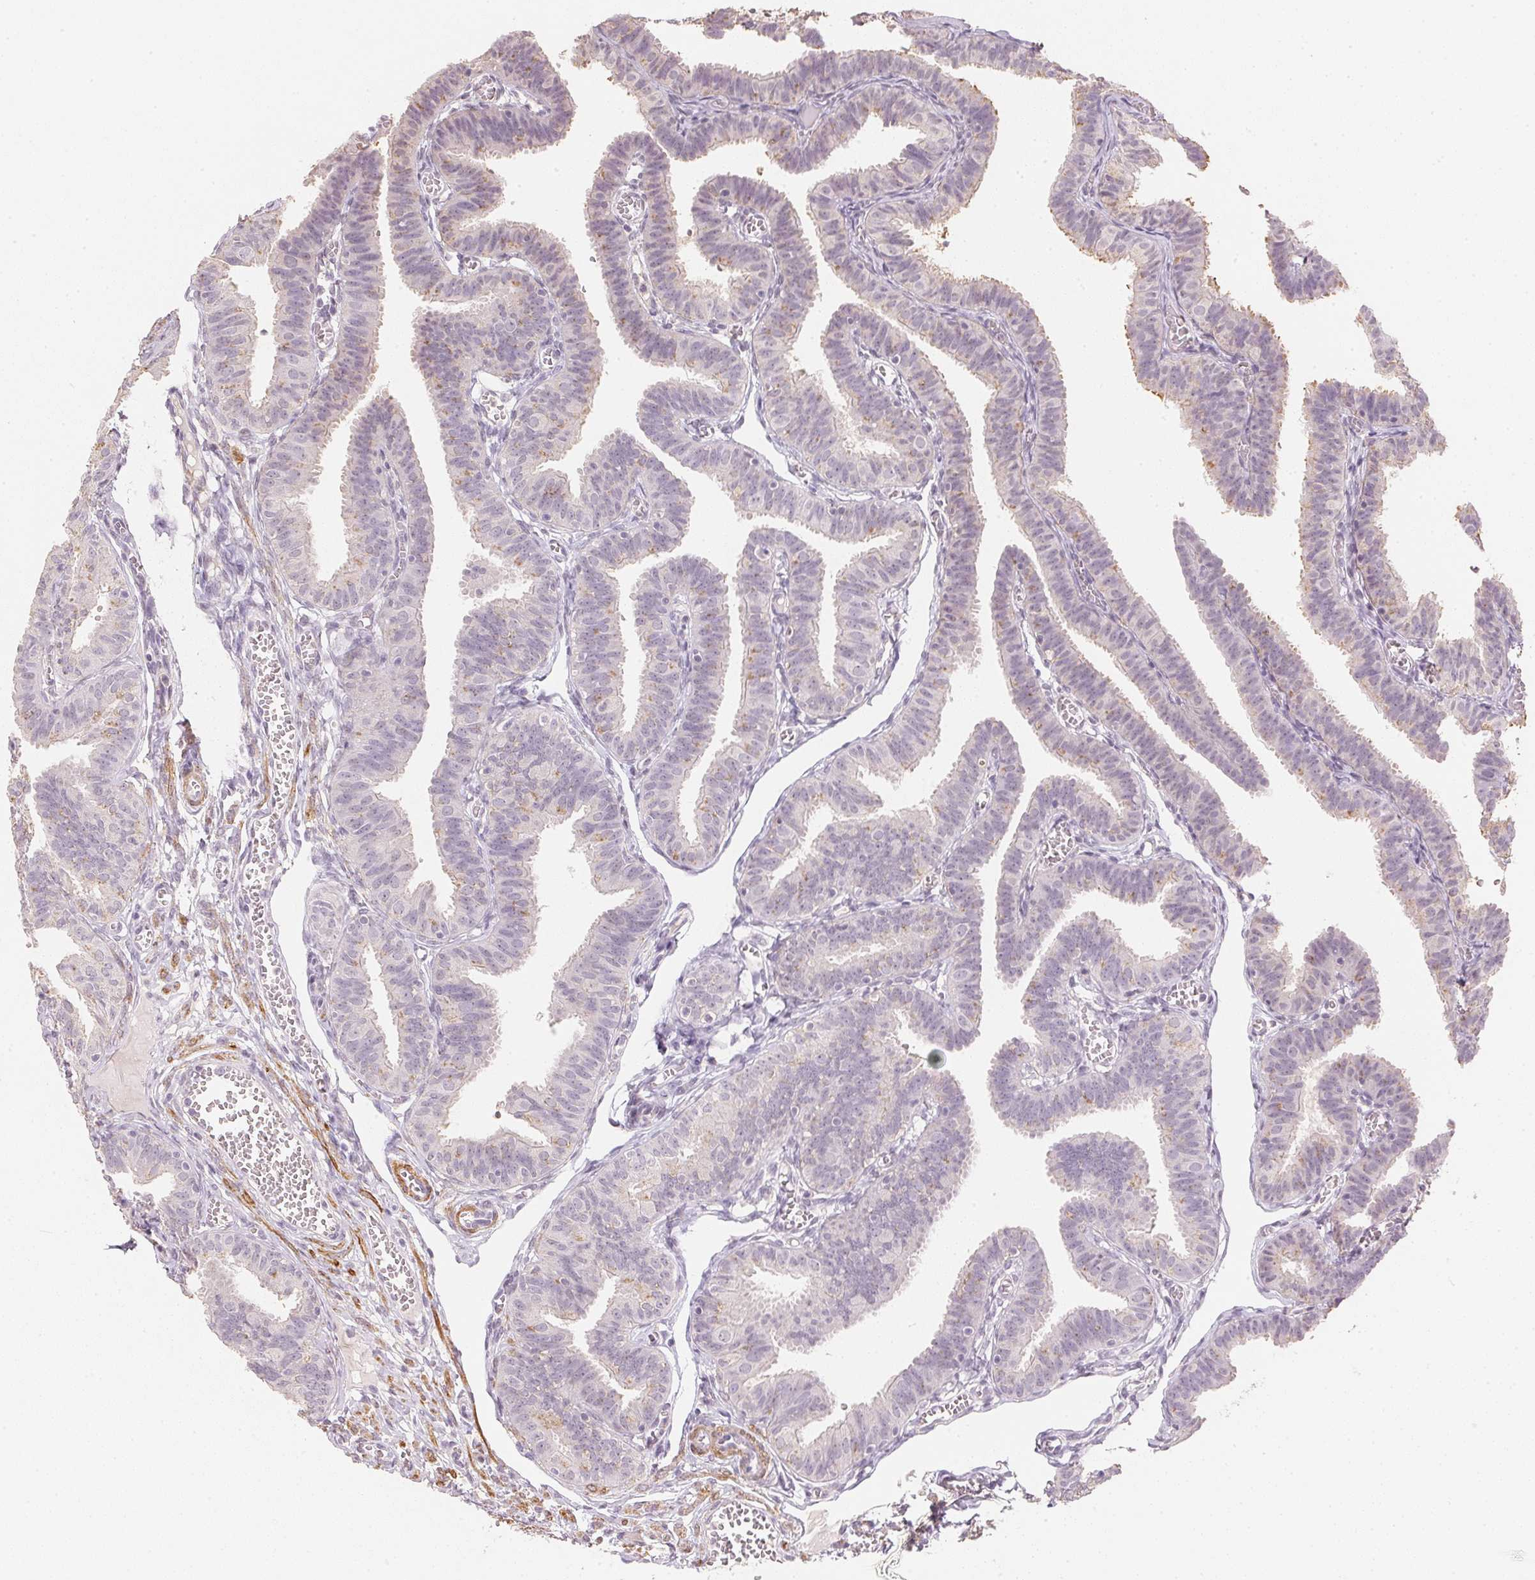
{"staining": {"intensity": "weak", "quantity": "25%-75%", "location": "cytoplasmic/membranous"}, "tissue": "fallopian tube", "cell_type": "Glandular cells", "image_type": "normal", "snomed": [{"axis": "morphology", "description": "Normal tissue, NOS"}, {"axis": "topography", "description": "Fallopian tube"}], "caption": "Protein expression analysis of benign fallopian tube displays weak cytoplasmic/membranous positivity in approximately 25%-75% of glandular cells.", "gene": "SMTN", "patient": {"sex": "female", "age": 25}}